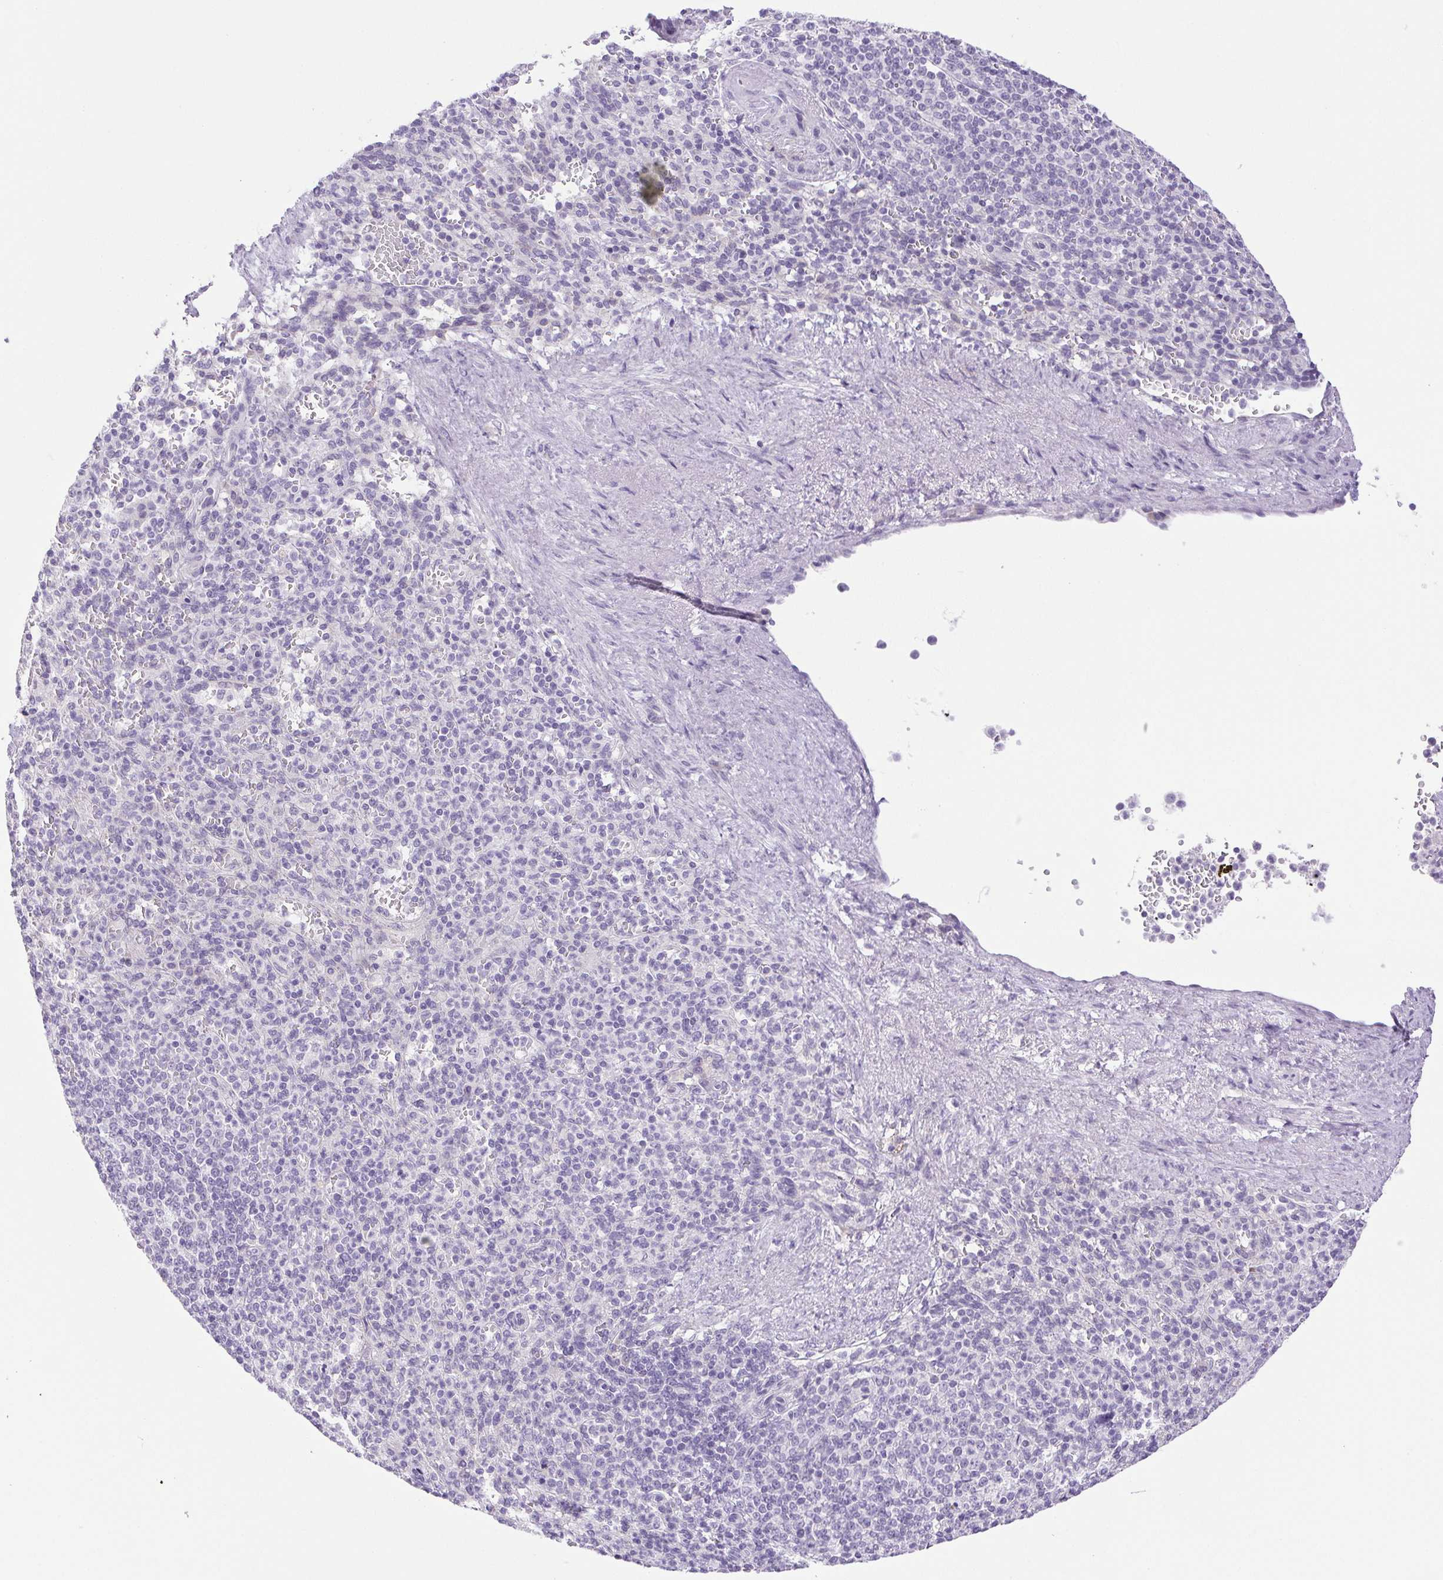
{"staining": {"intensity": "negative", "quantity": "none", "location": "none"}, "tissue": "spleen", "cell_type": "Cells in red pulp", "image_type": "normal", "snomed": [{"axis": "morphology", "description": "Normal tissue, NOS"}, {"axis": "topography", "description": "Spleen"}], "caption": "IHC micrograph of benign spleen: human spleen stained with DAB shows no significant protein positivity in cells in red pulp. (Brightfield microscopy of DAB (3,3'-diaminobenzidine) immunohistochemistry (IHC) at high magnification).", "gene": "PAPPA2", "patient": {"sex": "female", "age": 74}}